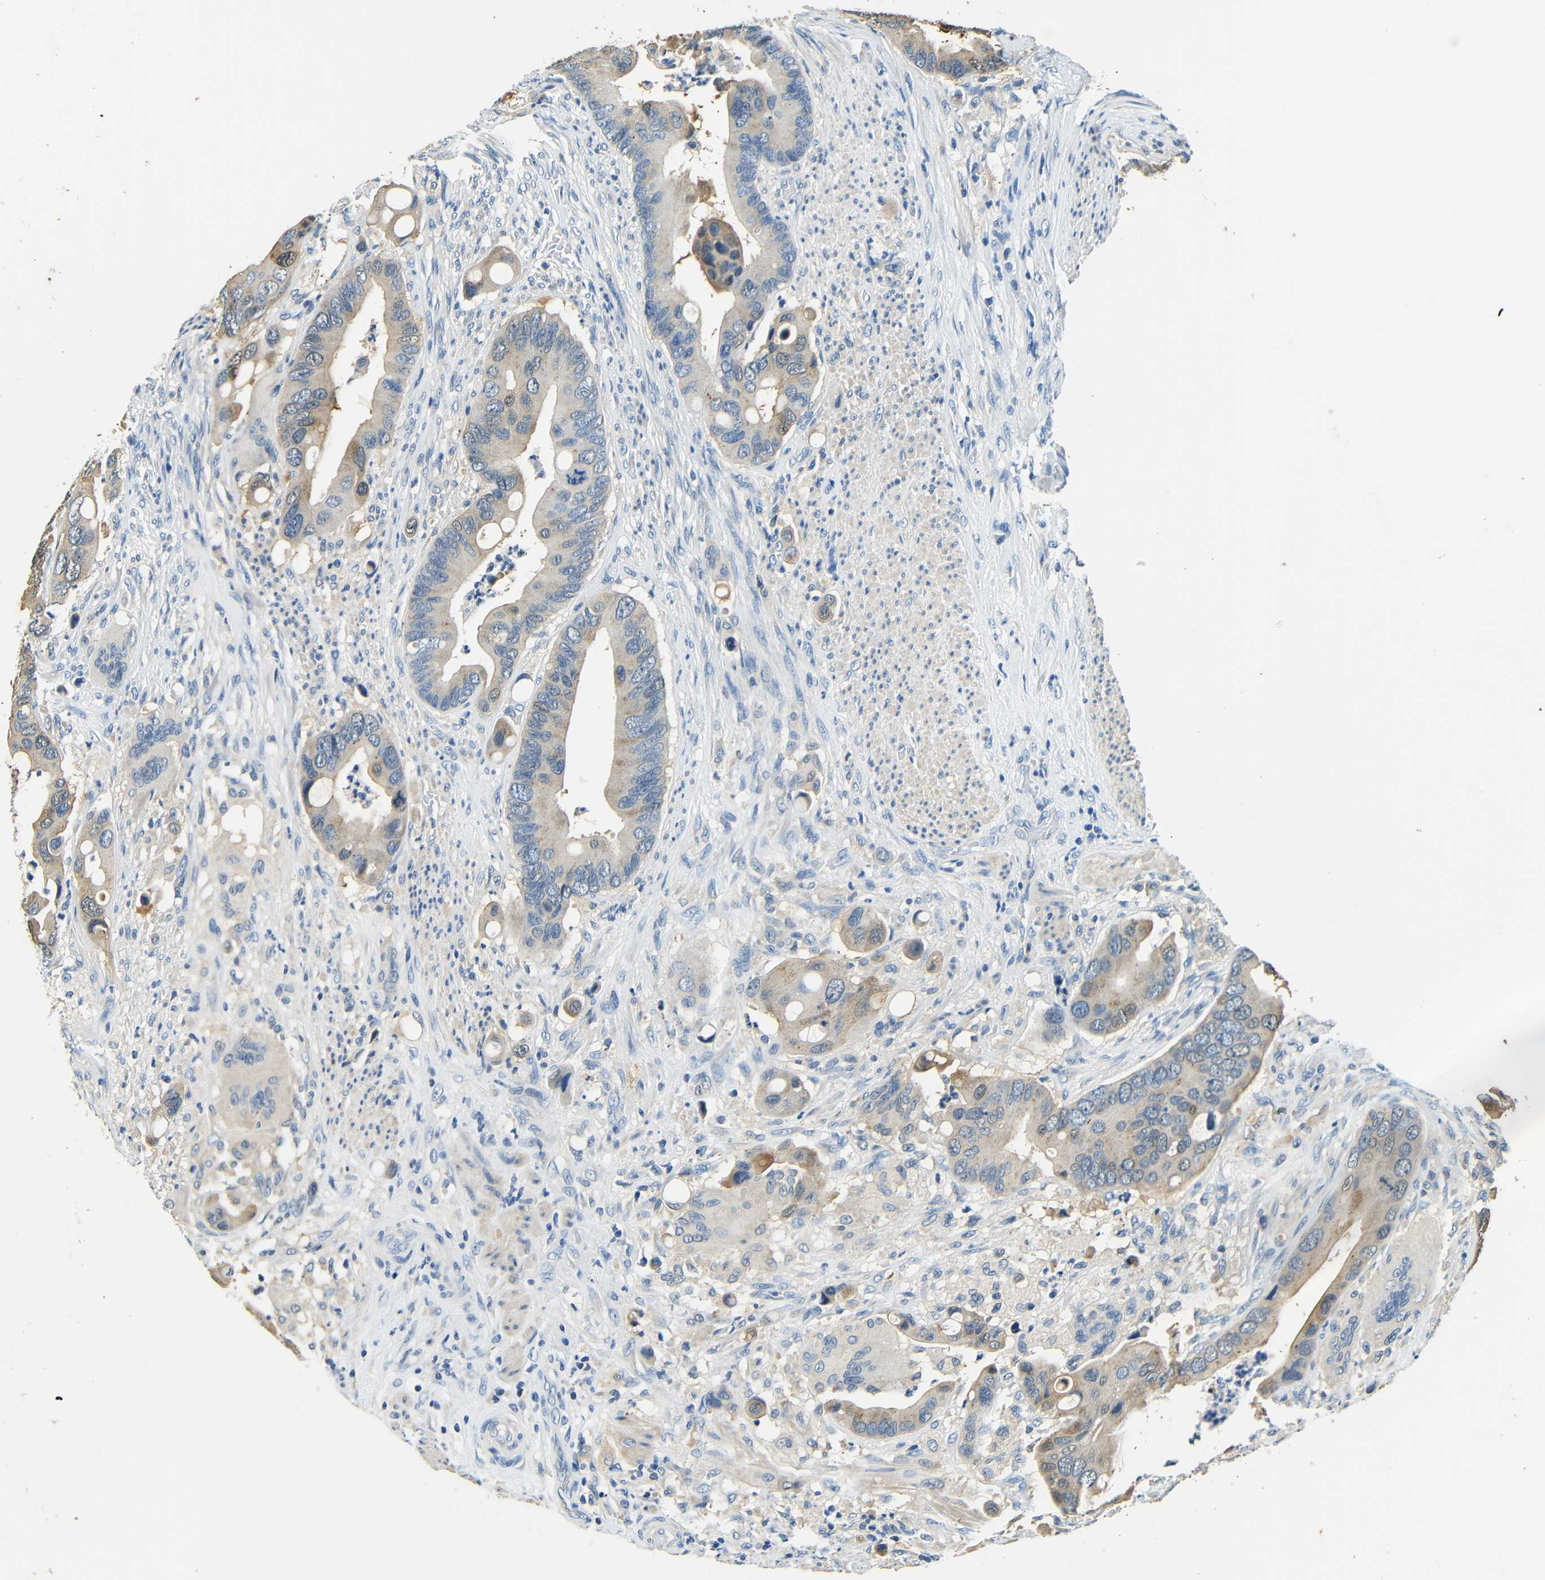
{"staining": {"intensity": "weak", "quantity": "<25%", "location": "cytoplasmic/membranous"}, "tissue": "colorectal cancer", "cell_type": "Tumor cells", "image_type": "cancer", "snomed": [{"axis": "morphology", "description": "Adenocarcinoma, NOS"}, {"axis": "topography", "description": "Rectum"}], "caption": "High power microscopy image of an IHC micrograph of colorectal cancer, revealing no significant staining in tumor cells.", "gene": "FMO5", "patient": {"sex": "female", "age": 57}}